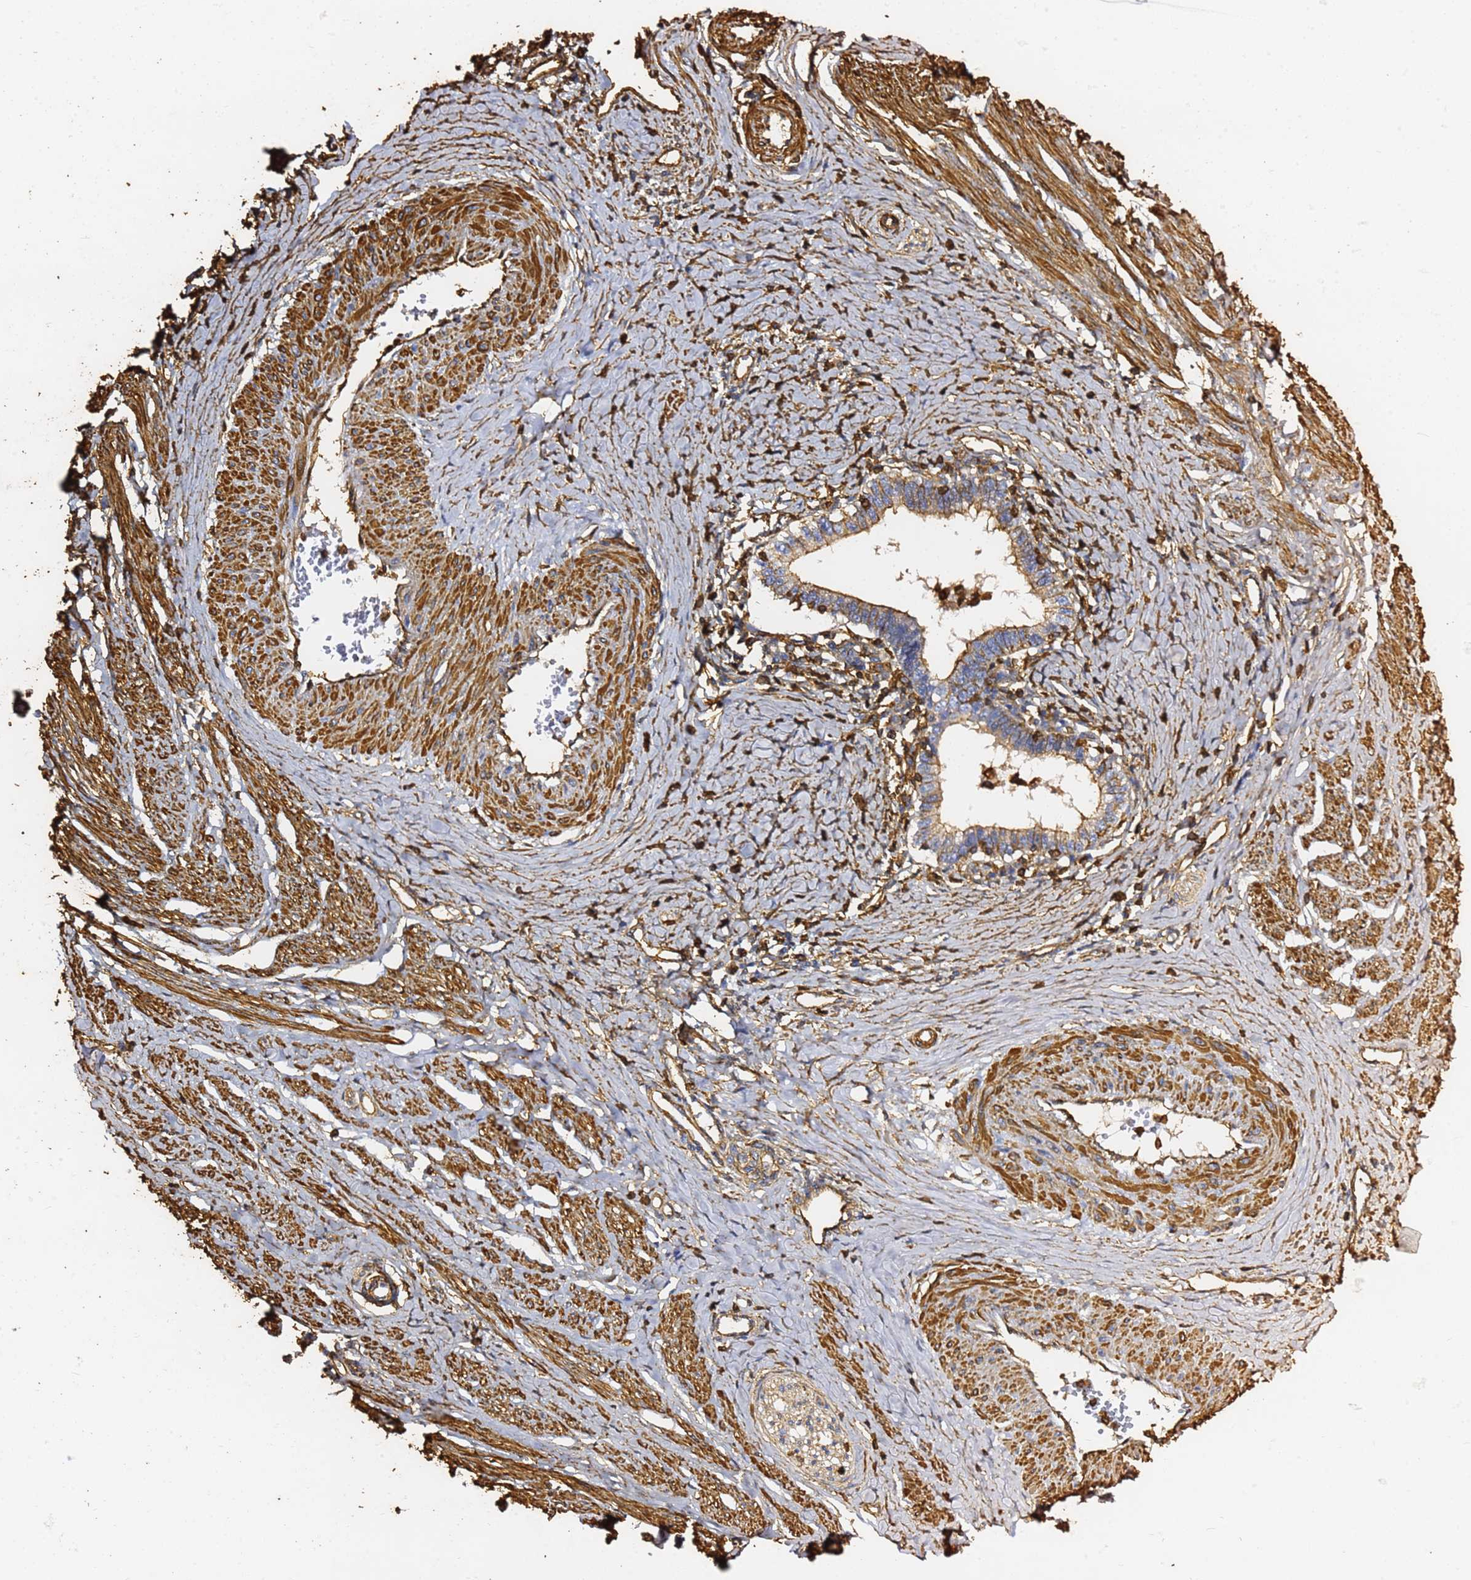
{"staining": {"intensity": "moderate", "quantity": "25%-75%", "location": "cytoplasmic/membranous"}, "tissue": "cervical cancer", "cell_type": "Tumor cells", "image_type": "cancer", "snomed": [{"axis": "morphology", "description": "Adenocarcinoma, NOS"}, {"axis": "topography", "description": "Cervix"}], "caption": "A high-resolution micrograph shows IHC staining of adenocarcinoma (cervical), which displays moderate cytoplasmic/membranous positivity in about 25%-75% of tumor cells.", "gene": "ACTB", "patient": {"sex": "female", "age": 36}}